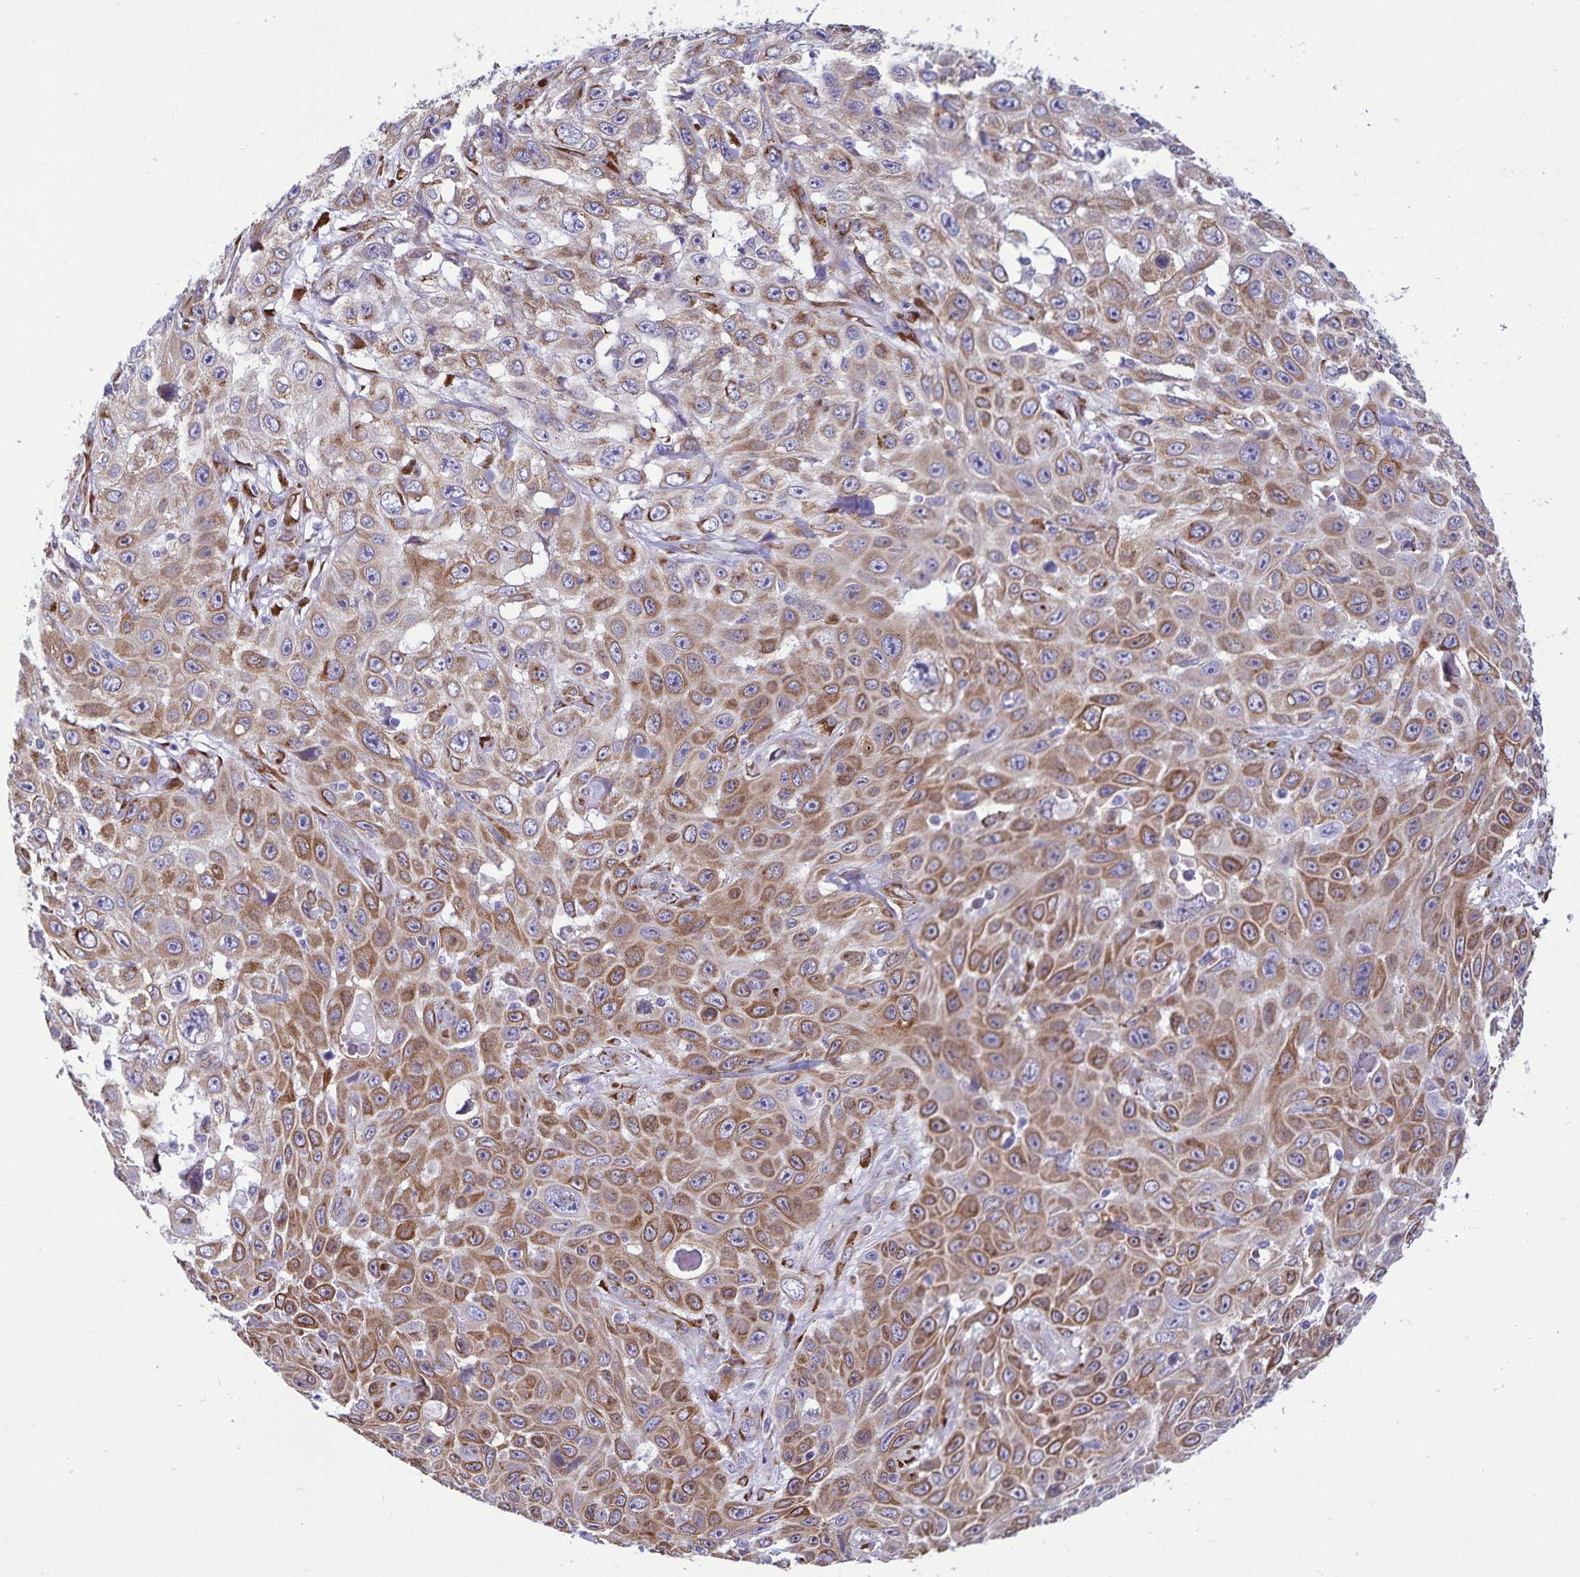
{"staining": {"intensity": "moderate", "quantity": "25%-75%", "location": "cytoplasmic/membranous"}, "tissue": "skin cancer", "cell_type": "Tumor cells", "image_type": "cancer", "snomed": [{"axis": "morphology", "description": "Squamous cell carcinoma, NOS"}, {"axis": "topography", "description": "Skin"}], "caption": "The micrograph demonstrates immunohistochemical staining of skin cancer. There is moderate cytoplasmic/membranous expression is present in approximately 25%-75% of tumor cells.", "gene": "RCN1", "patient": {"sex": "male", "age": 82}}